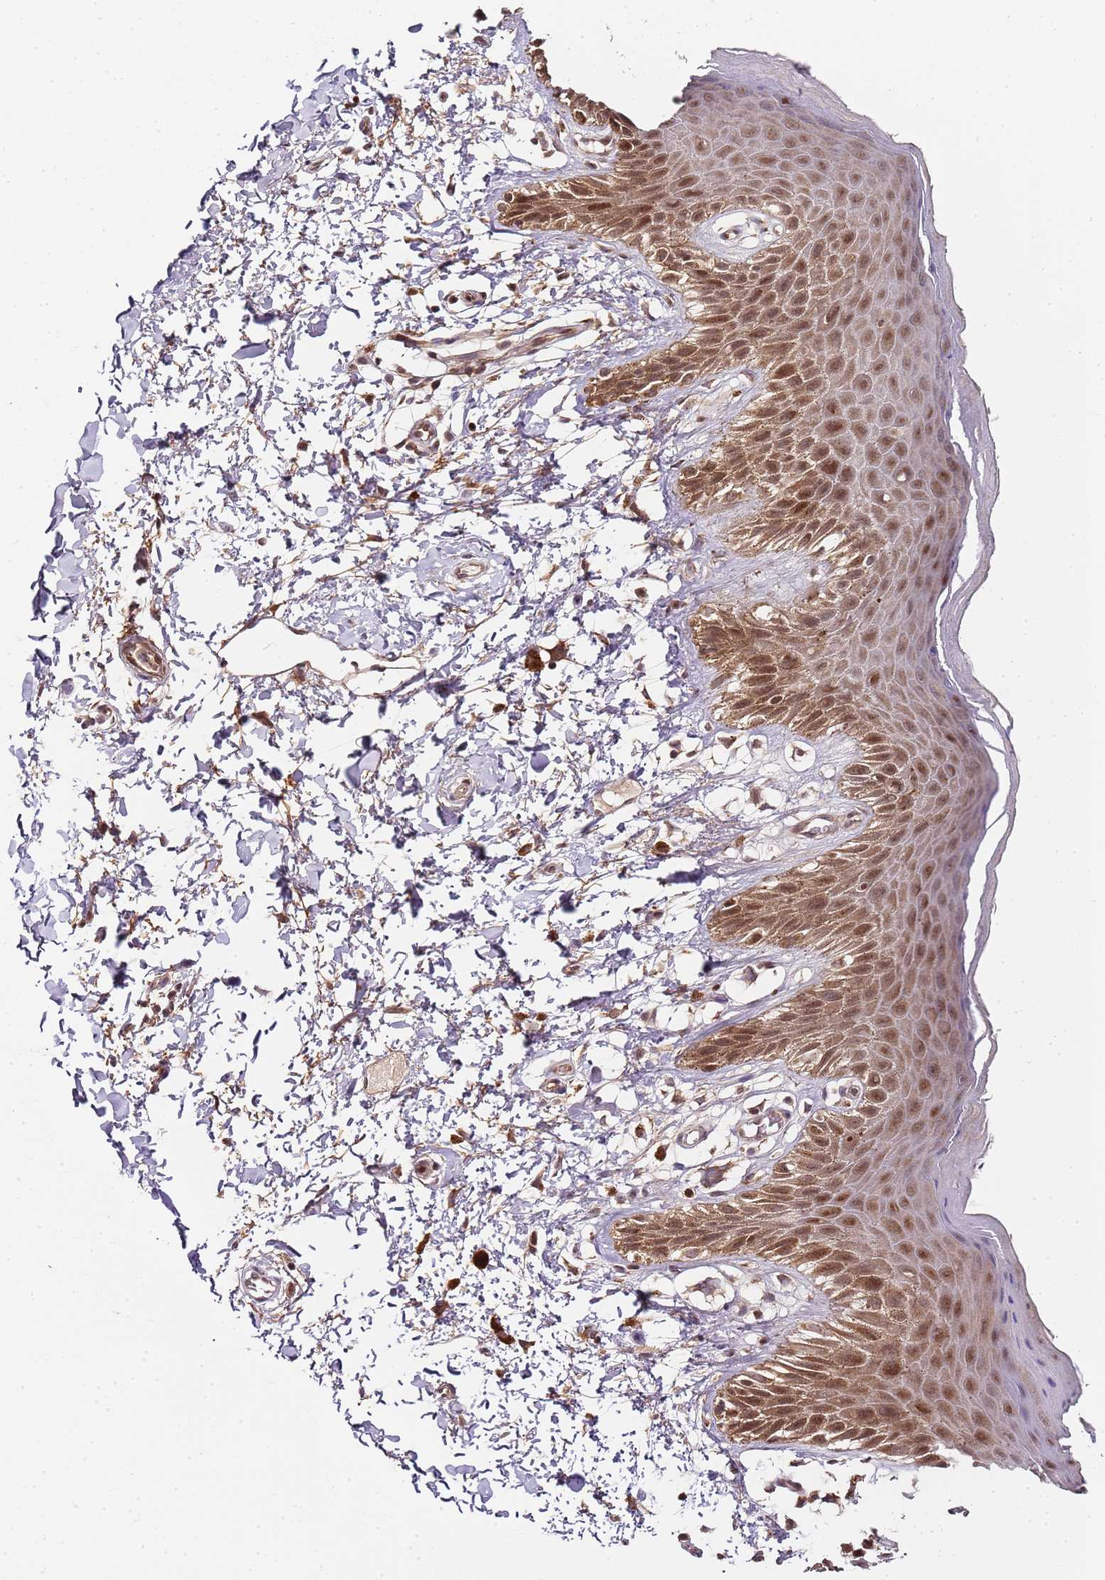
{"staining": {"intensity": "moderate", "quantity": ">75%", "location": "cytoplasmic/membranous,nuclear"}, "tissue": "skin", "cell_type": "Epidermal cells", "image_type": "normal", "snomed": [{"axis": "morphology", "description": "Normal tissue, NOS"}, {"axis": "topography", "description": "Anal"}], "caption": "A micrograph of human skin stained for a protein demonstrates moderate cytoplasmic/membranous,nuclear brown staining in epidermal cells. (Stains: DAB (3,3'-diaminobenzidine) in brown, nuclei in blue, Microscopy: brightfield microscopy at high magnification).", "gene": "EDC3", "patient": {"sex": "male", "age": 44}}